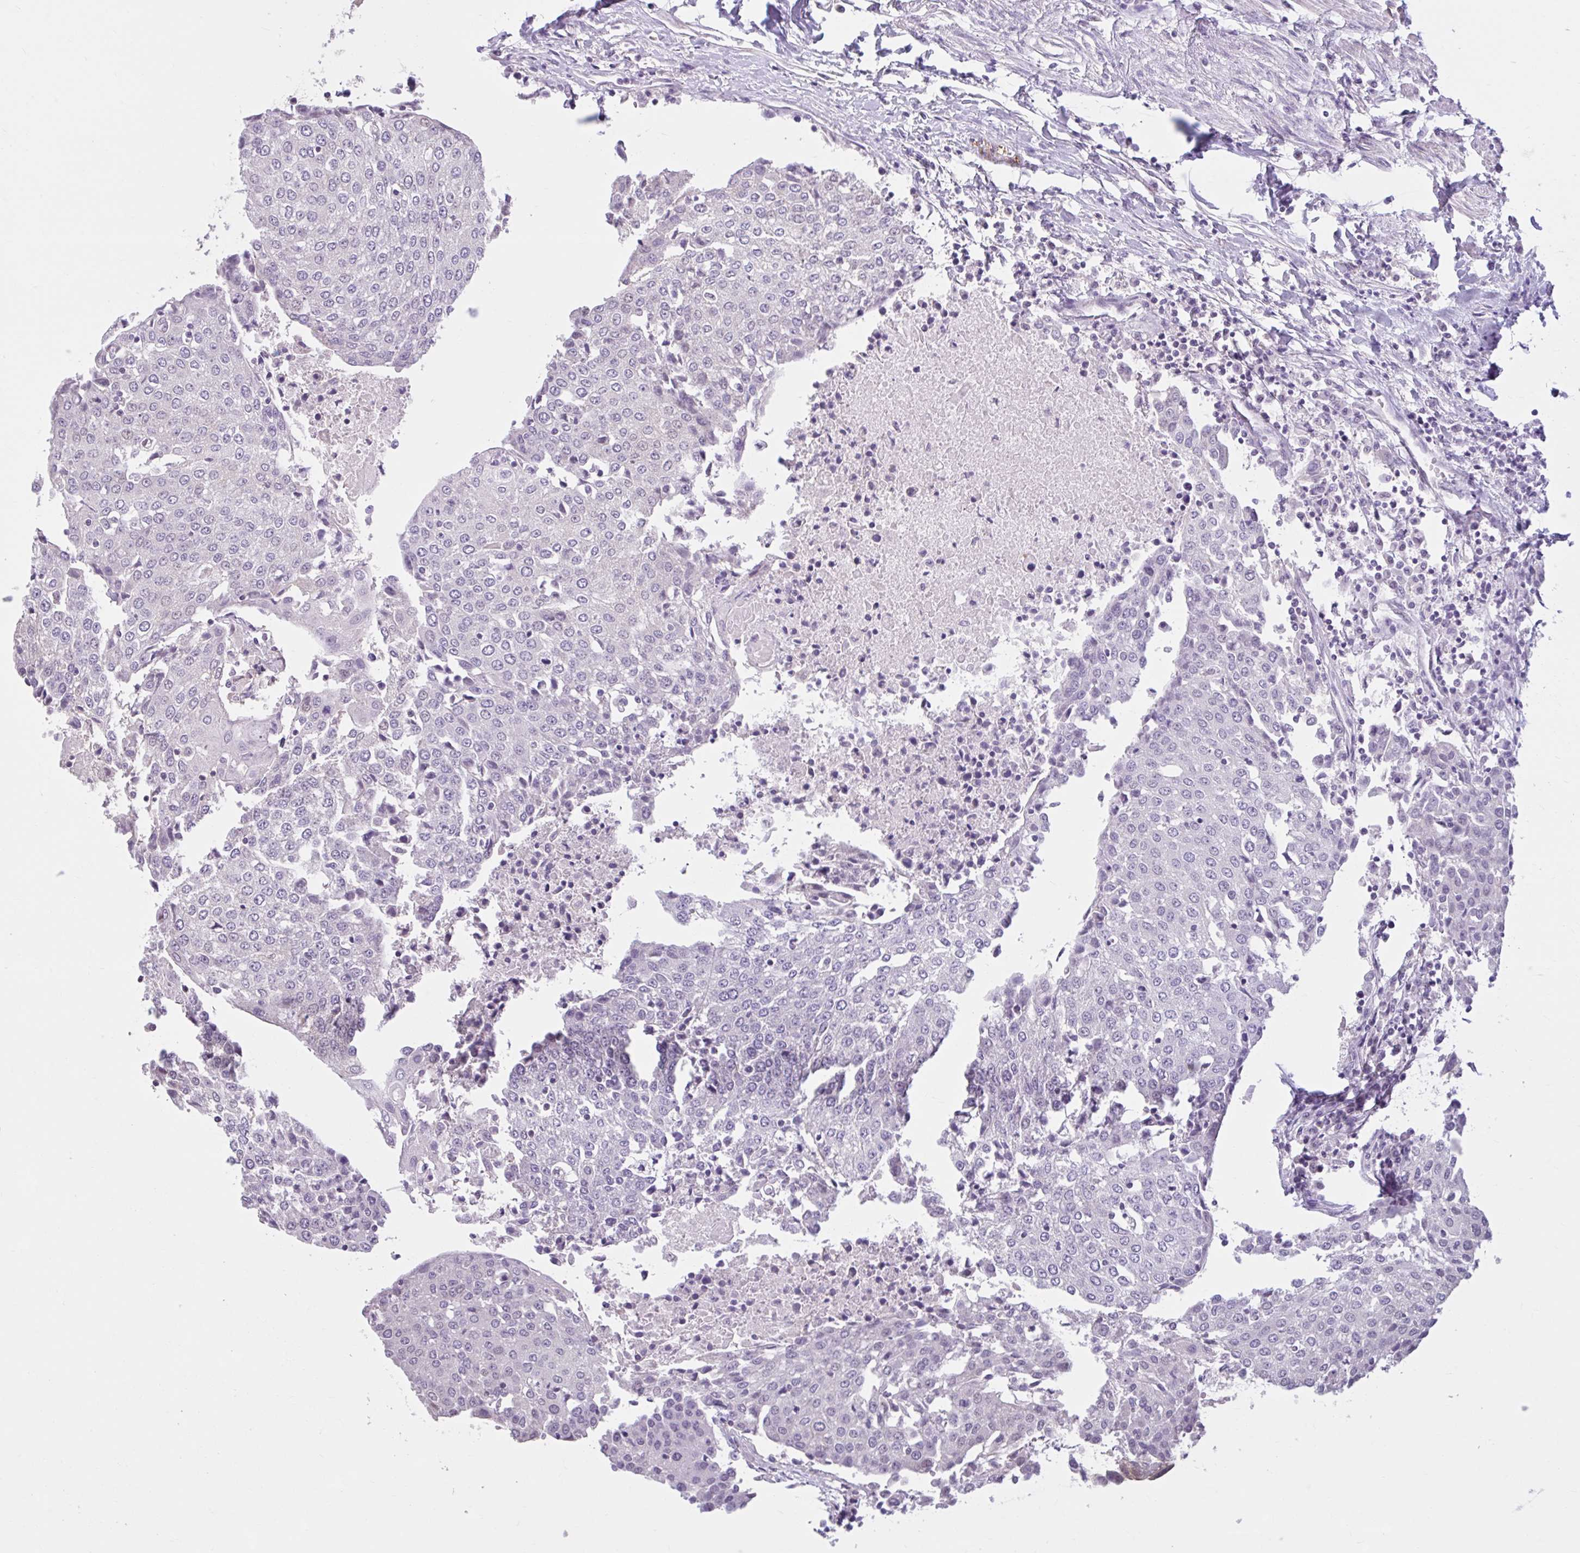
{"staining": {"intensity": "negative", "quantity": "none", "location": "none"}, "tissue": "urothelial cancer", "cell_type": "Tumor cells", "image_type": "cancer", "snomed": [{"axis": "morphology", "description": "Urothelial carcinoma, High grade"}, {"axis": "topography", "description": "Urinary bladder"}], "caption": "There is no significant staining in tumor cells of urothelial carcinoma (high-grade).", "gene": "CDH19", "patient": {"sex": "female", "age": 85}}